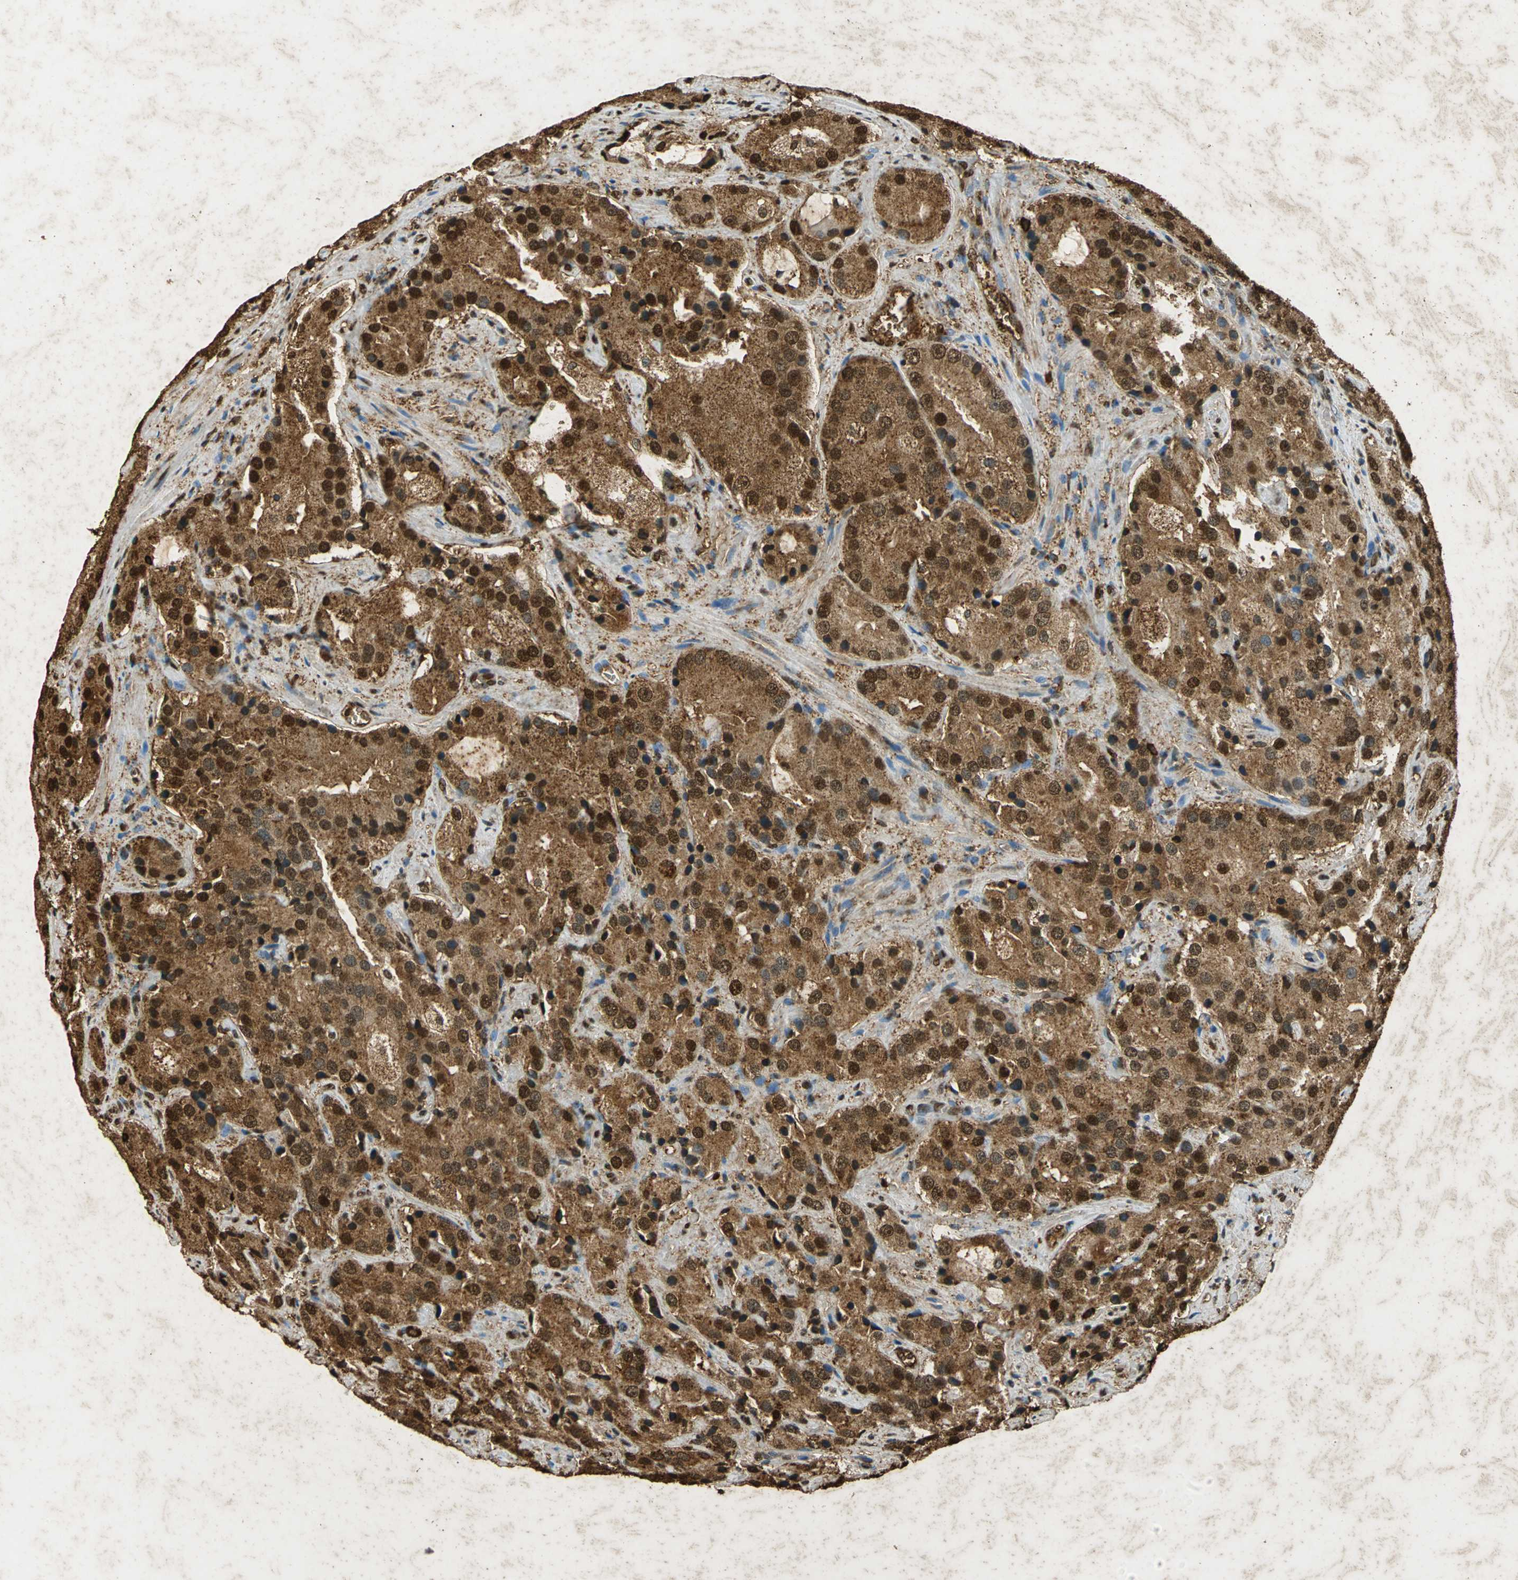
{"staining": {"intensity": "strong", "quantity": ">75%", "location": "cytoplasmic/membranous,nuclear"}, "tissue": "prostate cancer", "cell_type": "Tumor cells", "image_type": "cancer", "snomed": [{"axis": "morphology", "description": "Adenocarcinoma, High grade"}, {"axis": "topography", "description": "Prostate"}], "caption": "Immunohistochemical staining of human prostate cancer exhibits strong cytoplasmic/membranous and nuclear protein expression in about >75% of tumor cells. (DAB (3,3'-diaminobenzidine) IHC with brightfield microscopy, high magnification).", "gene": "ANXA4", "patient": {"sex": "male", "age": 70}}